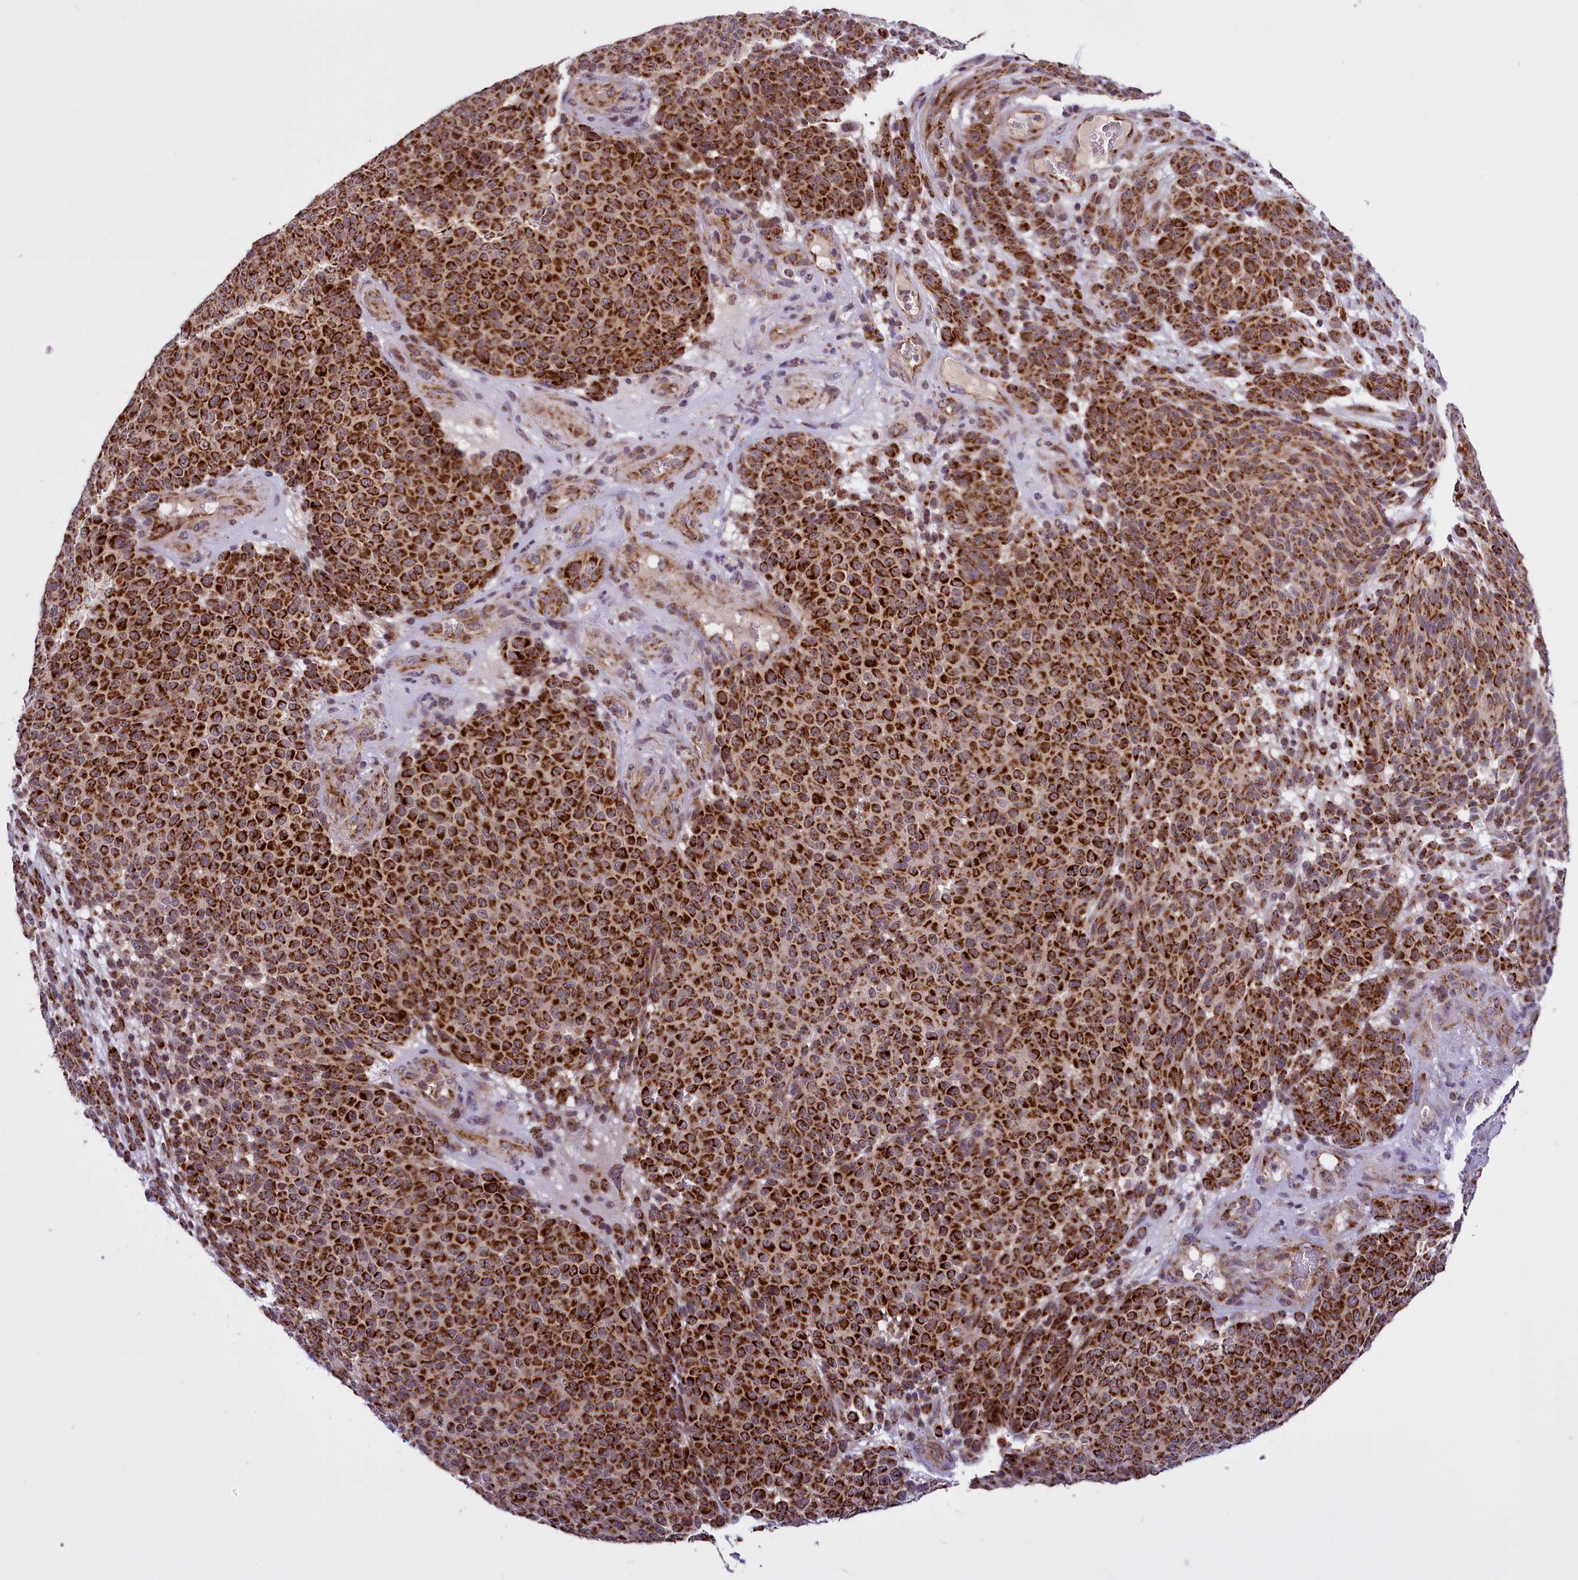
{"staining": {"intensity": "strong", "quantity": ">75%", "location": "cytoplasmic/membranous"}, "tissue": "melanoma", "cell_type": "Tumor cells", "image_type": "cancer", "snomed": [{"axis": "morphology", "description": "Malignant melanoma, NOS"}, {"axis": "topography", "description": "Skin"}], "caption": "Protein analysis of malignant melanoma tissue demonstrates strong cytoplasmic/membranous expression in approximately >75% of tumor cells.", "gene": "NDUFS5", "patient": {"sex": "male", "age": 49}}